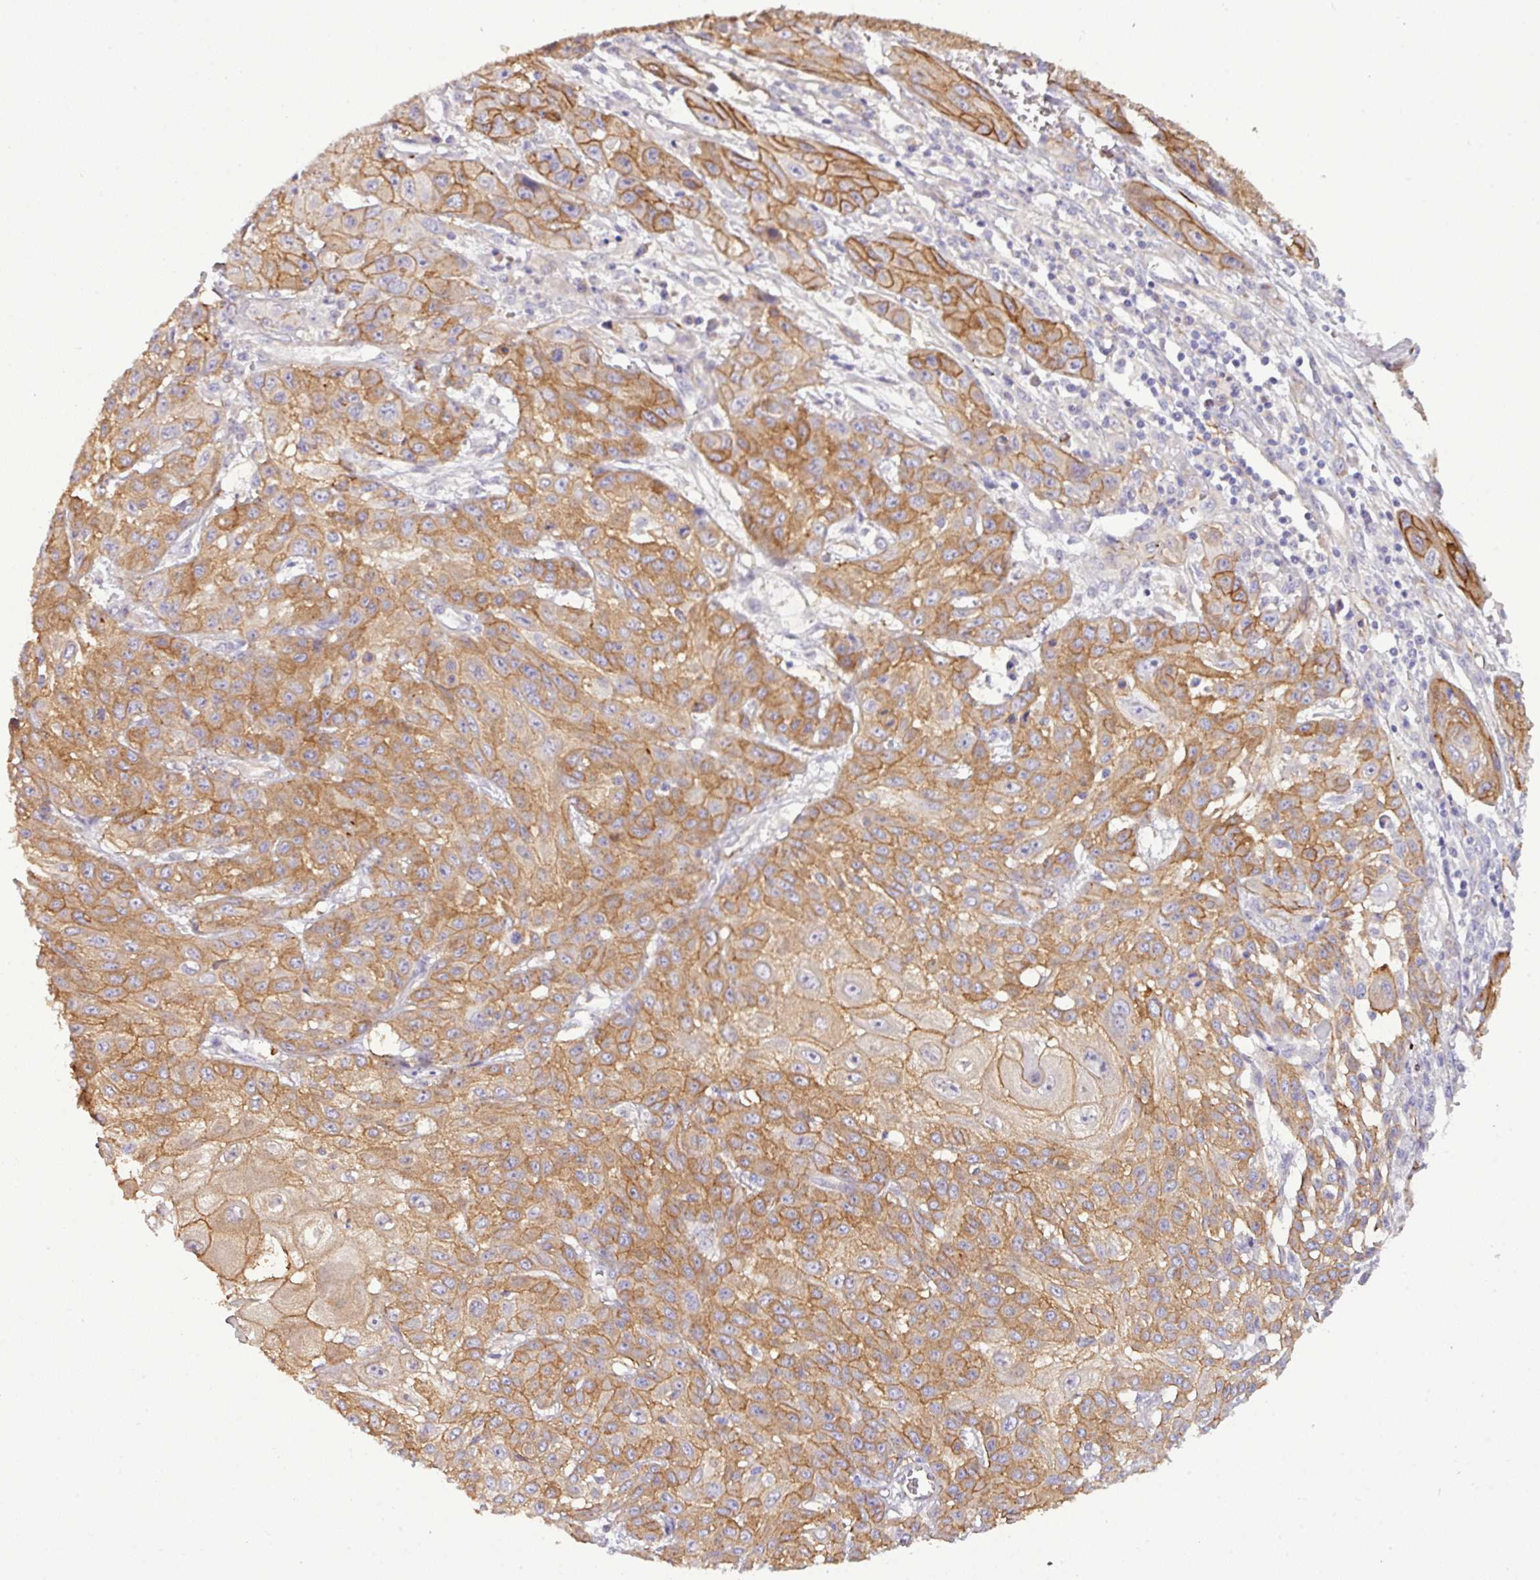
{"staining": {"intensity": "moderate", "quantity": ">75%", "location": "cytoplasmic/membranous"}, "tissue": "skin cancer", "cell_type": "Tumor cells", "image_type": "cancer", "snomed": [{"axis": "morphology", "description": "Squamous cell carcinoma, NOS"}, {"axis": "topography", "description": "Skin"}, {"axis": "topography", "description": "Vulva"}], "caption": "Protein expression analysis of skin cancer demonstrates moderate cytoplasmic/membranous staining in about >75% of tumor cells. (DAB (3,3'-diaminobenzidine) IHC with brightfield microscopy, high magnification).", "gene": "PARD6A", "patient": {"sex": "female", "age": 71}}